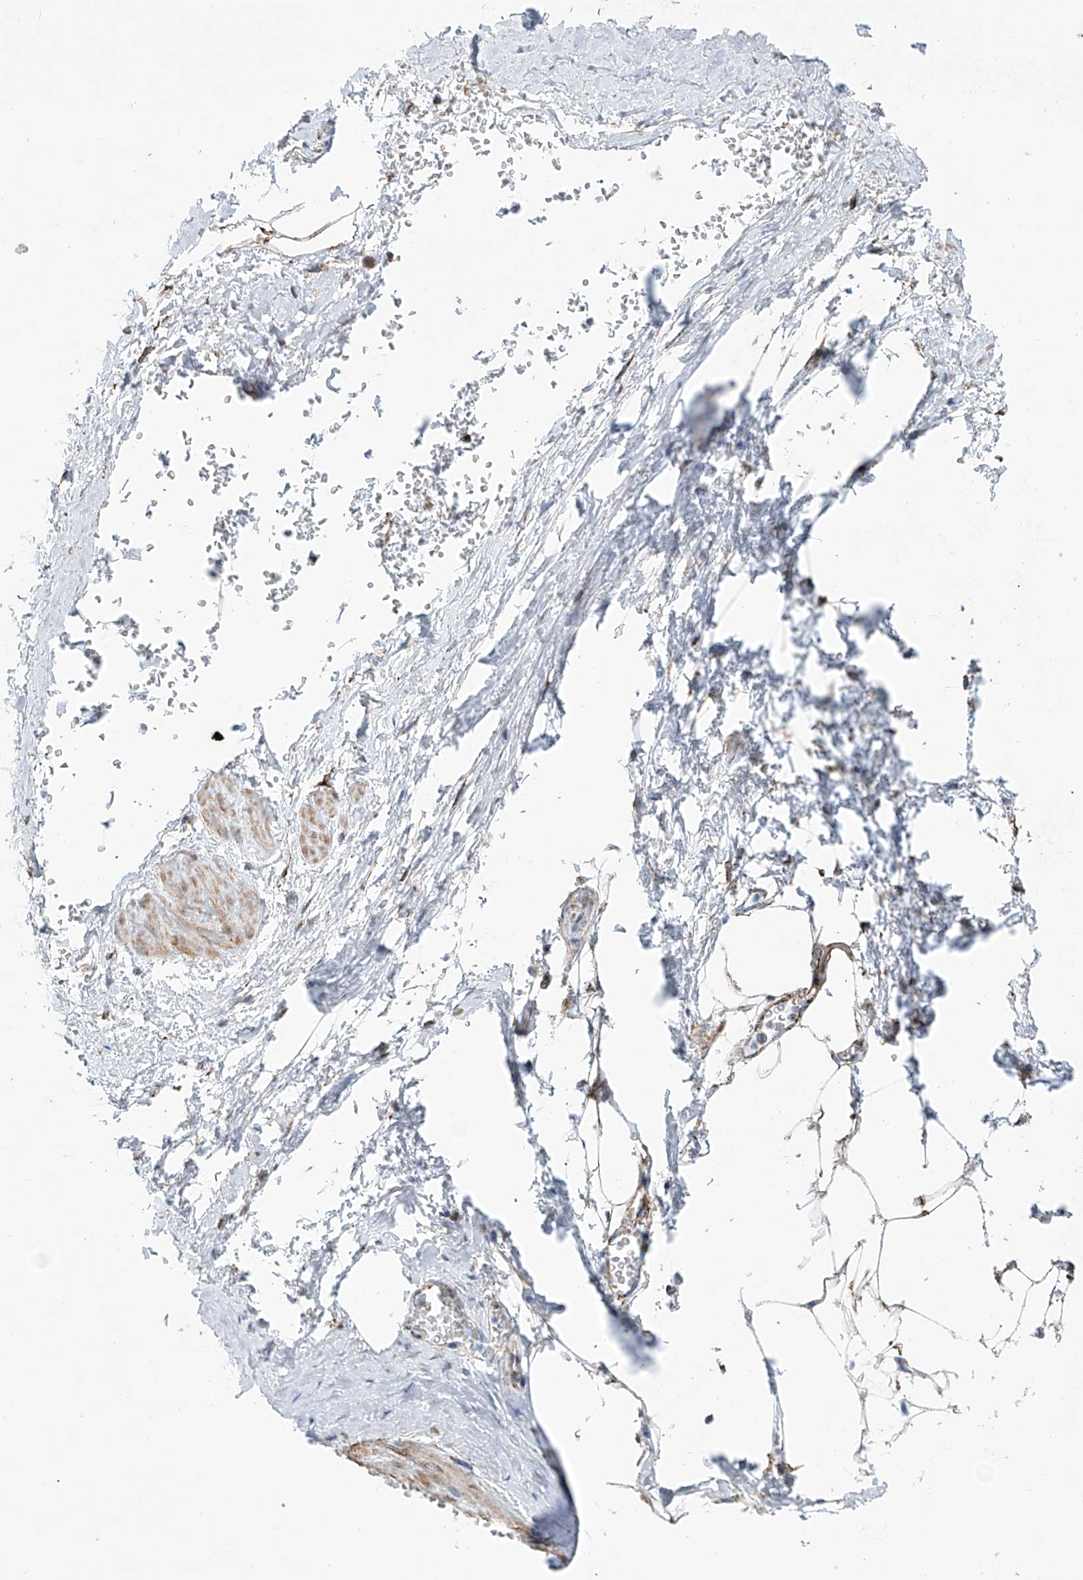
{"staining": {"intensity": "moderate", "quantity": ">75%", "location": "cytoplasmic/membranous"}, "tissue": "adipose tissue", "cell_type": "Adipocytes", "image_type": "normal", "snomed": [{"axis": "morphology", "description": "Normal tissue, NOS"}, {"axis": "morphology", "description": "Adenocarcinoma, Low grade"}, {"axis": "topography", "description": "Prostate"}, {"axis": "topography", "description": "Peripheral nerve tissue"}], "caption": "About >75% of adipocytes in unremarkable human adipose tissue exhibit moderate cytoplasmic/membranous protein staining as visualized by brown immunohistochemical staining.", "gene": "ALDH6A1", "patient": {"sex": "male", "age": 63}}